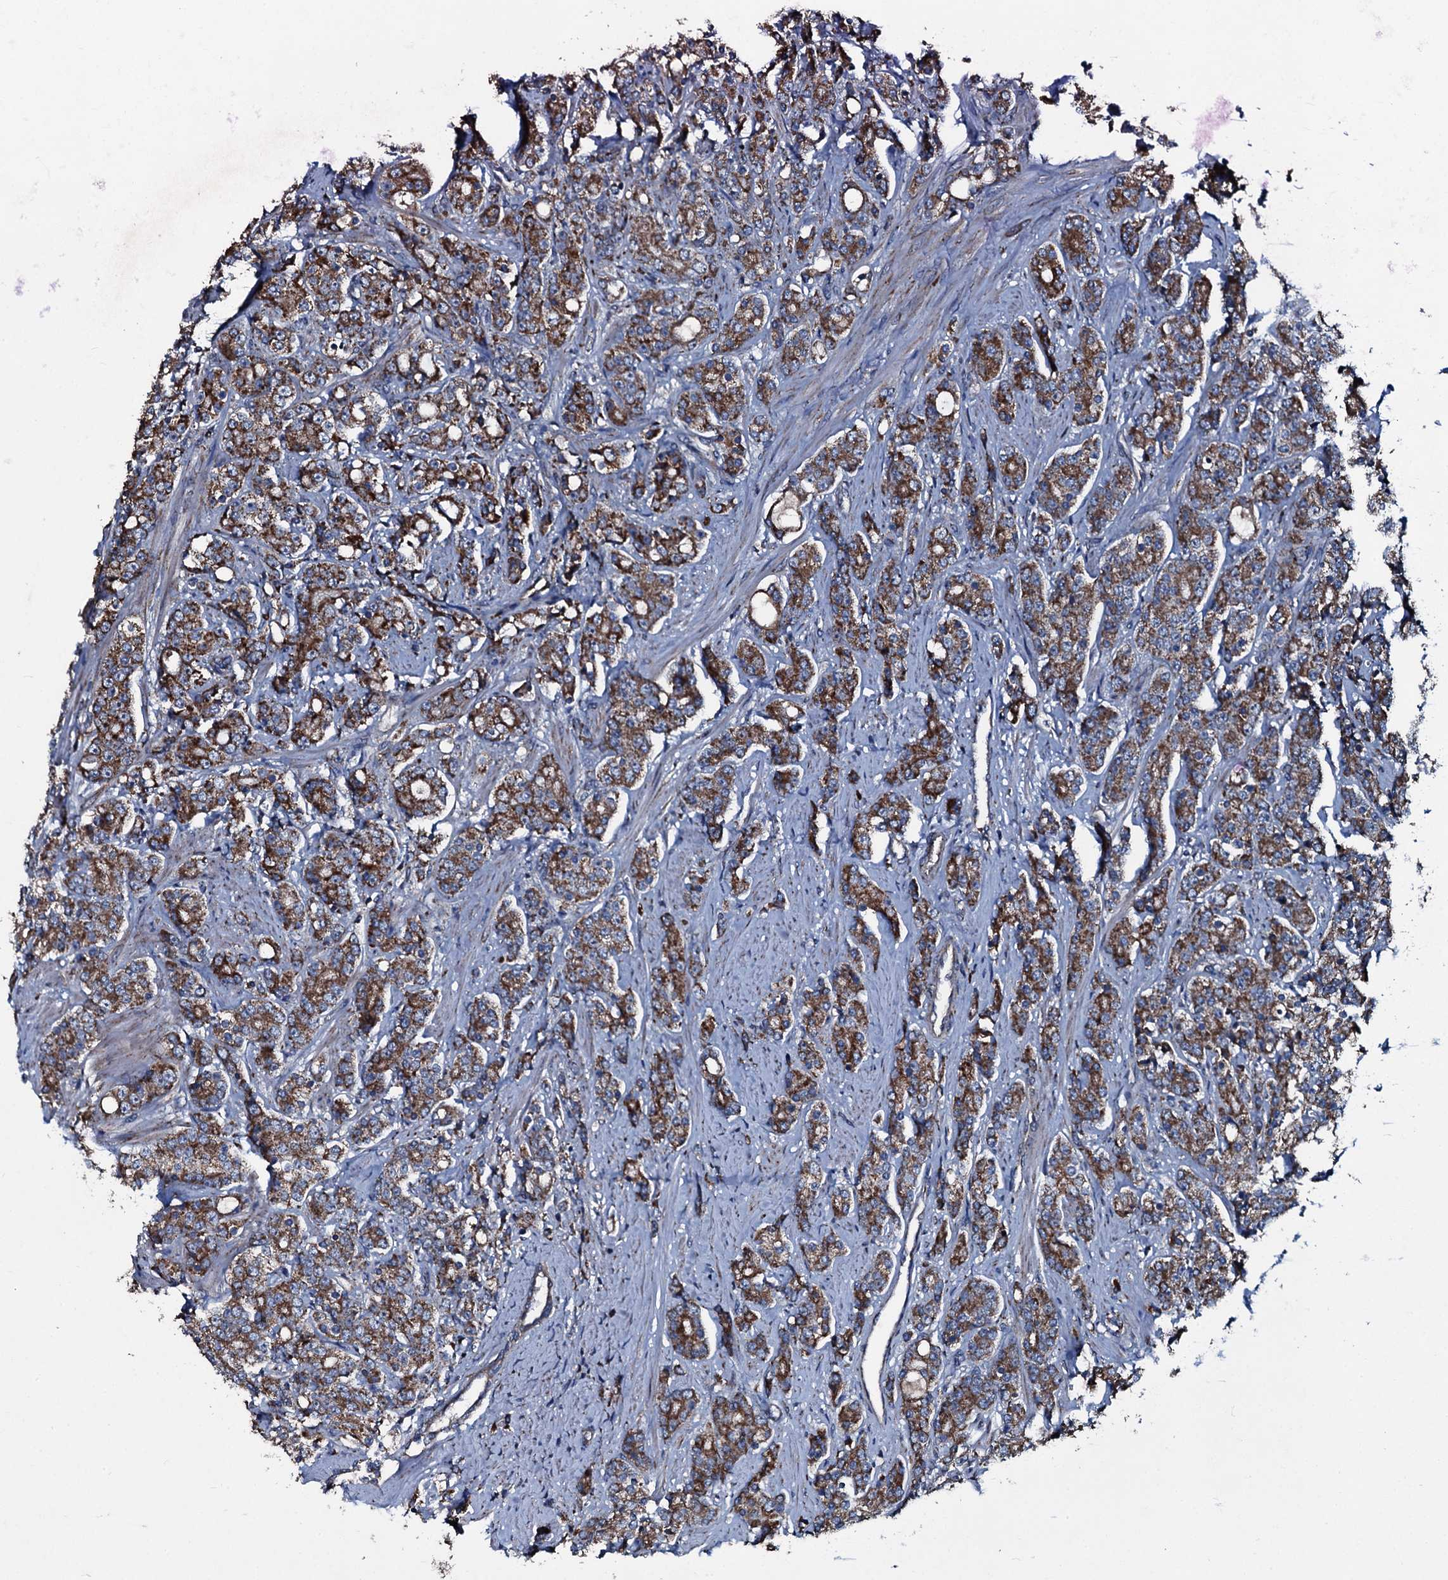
{"staining": {"intensity": "moderate", "quantity": ">75%", "location": "cytoplasmic/membranous"}, "tissue": "prostate cancer", "cell_type": "Tumor cells", "image_type": "cancer", "snomed": [{"axis": "morphology", "description": "Adenocarcinoma, High grade"}, {"axis": "topography", "description": "Prostate"}], "caption": "Approximately >75% of tumor cells in human prostate cancer (adenocarcinoma (high-grade)) show moderate cytoplasmic/membranous protein positivity as visualized by brown immunohistochemical staining.", "gene": "ACSS3", "patient": {"sex": "male", "age": 62}}